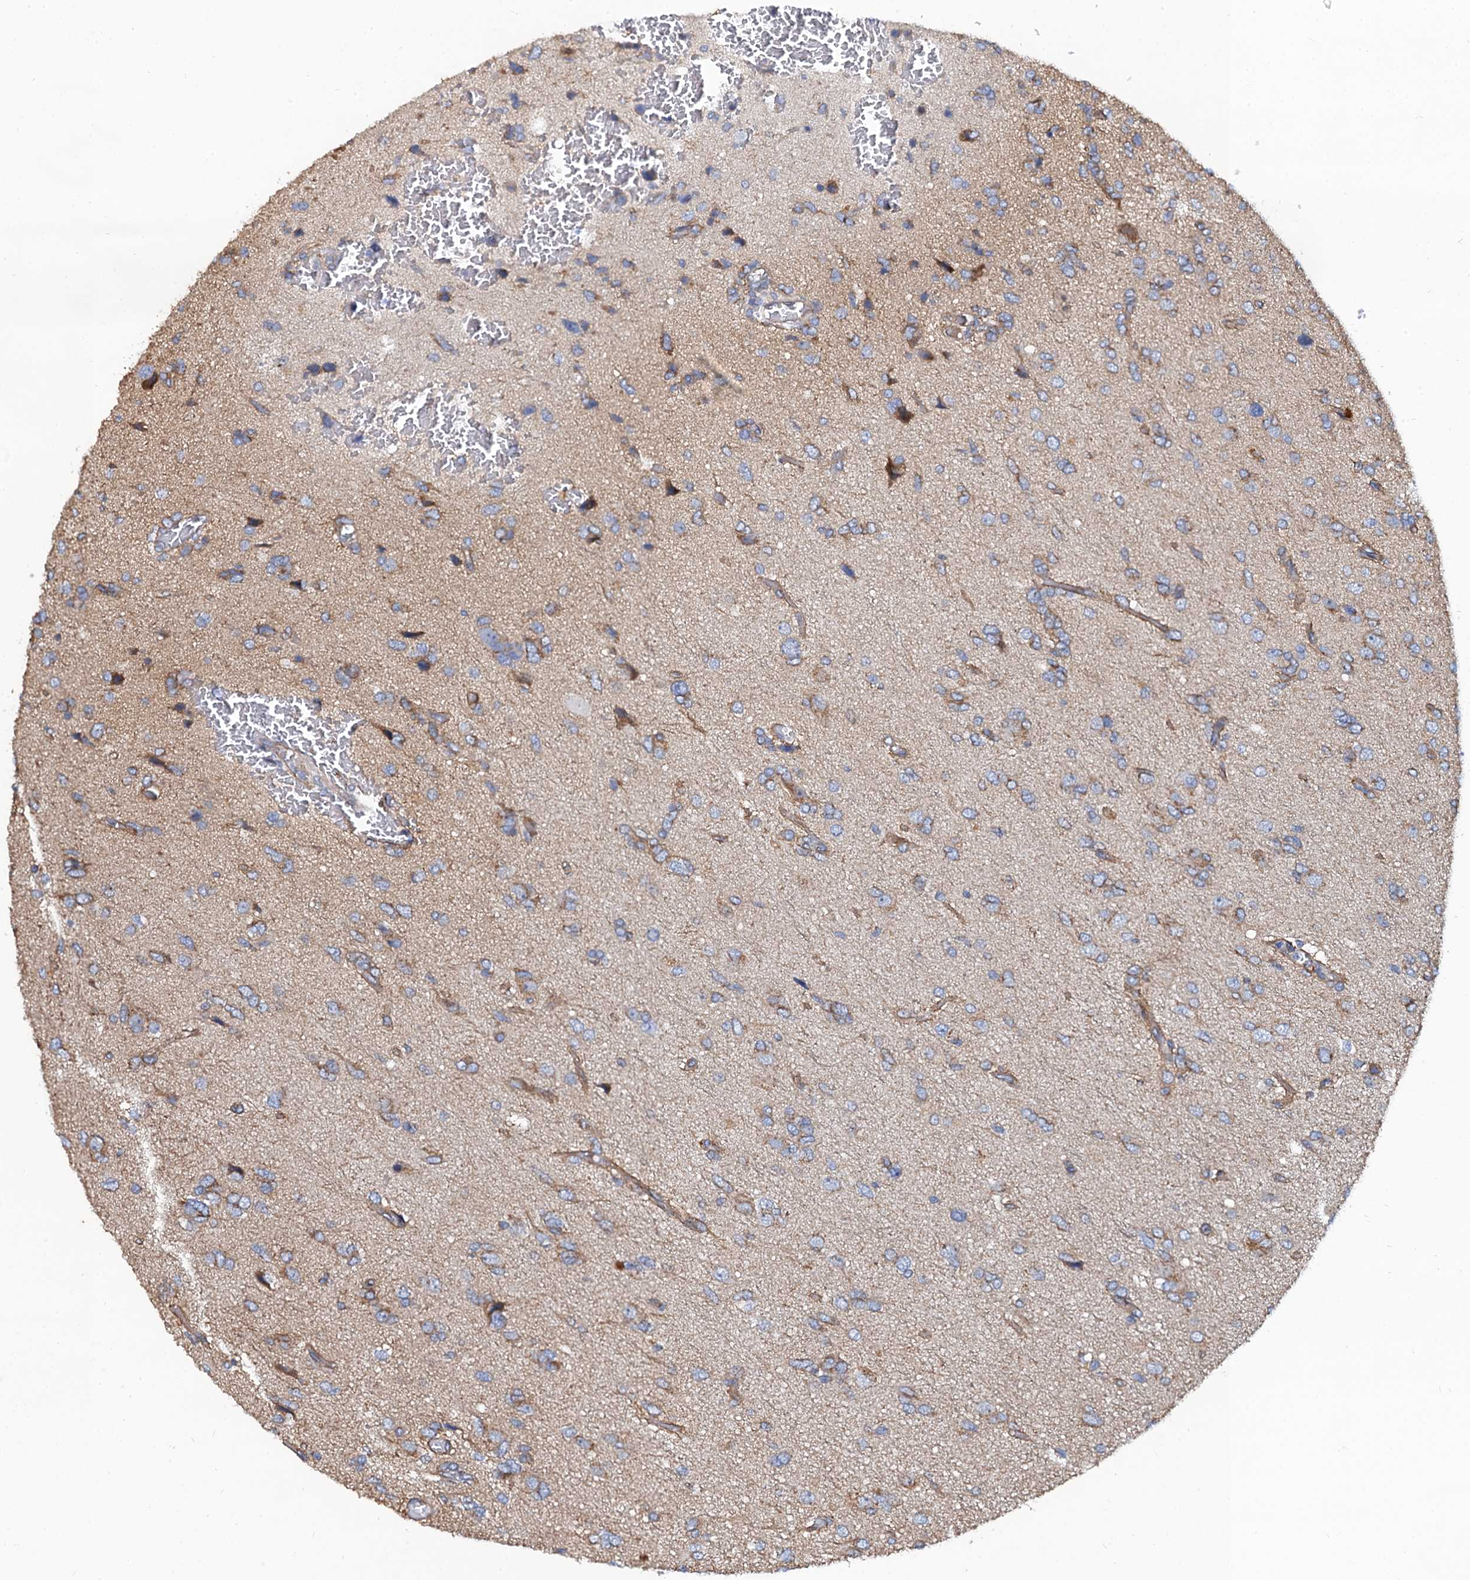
{"staining": {"intensity": "moderate", "quantity": "<25%", "location": "cytoplasmic/membranous"}, "tissue": "glioma", "cell_type": "Tumor cells", "image_type": "cancer", "snomed": [{"axis": "morphology", "description": "Glioma, malignant, High grade"}, {"axis": "topography", "description": "Brain"}], "caption": "DAB (3,3'-diaminobenzidine) immunohistochemical staining of human high-grade glioma (malignant) shows moderate cytoplasmic/membranous protein expression in approximately <25% of tumor cells.", "gene": "NGRN", "patient": {"sex": "female", "age": 59}}